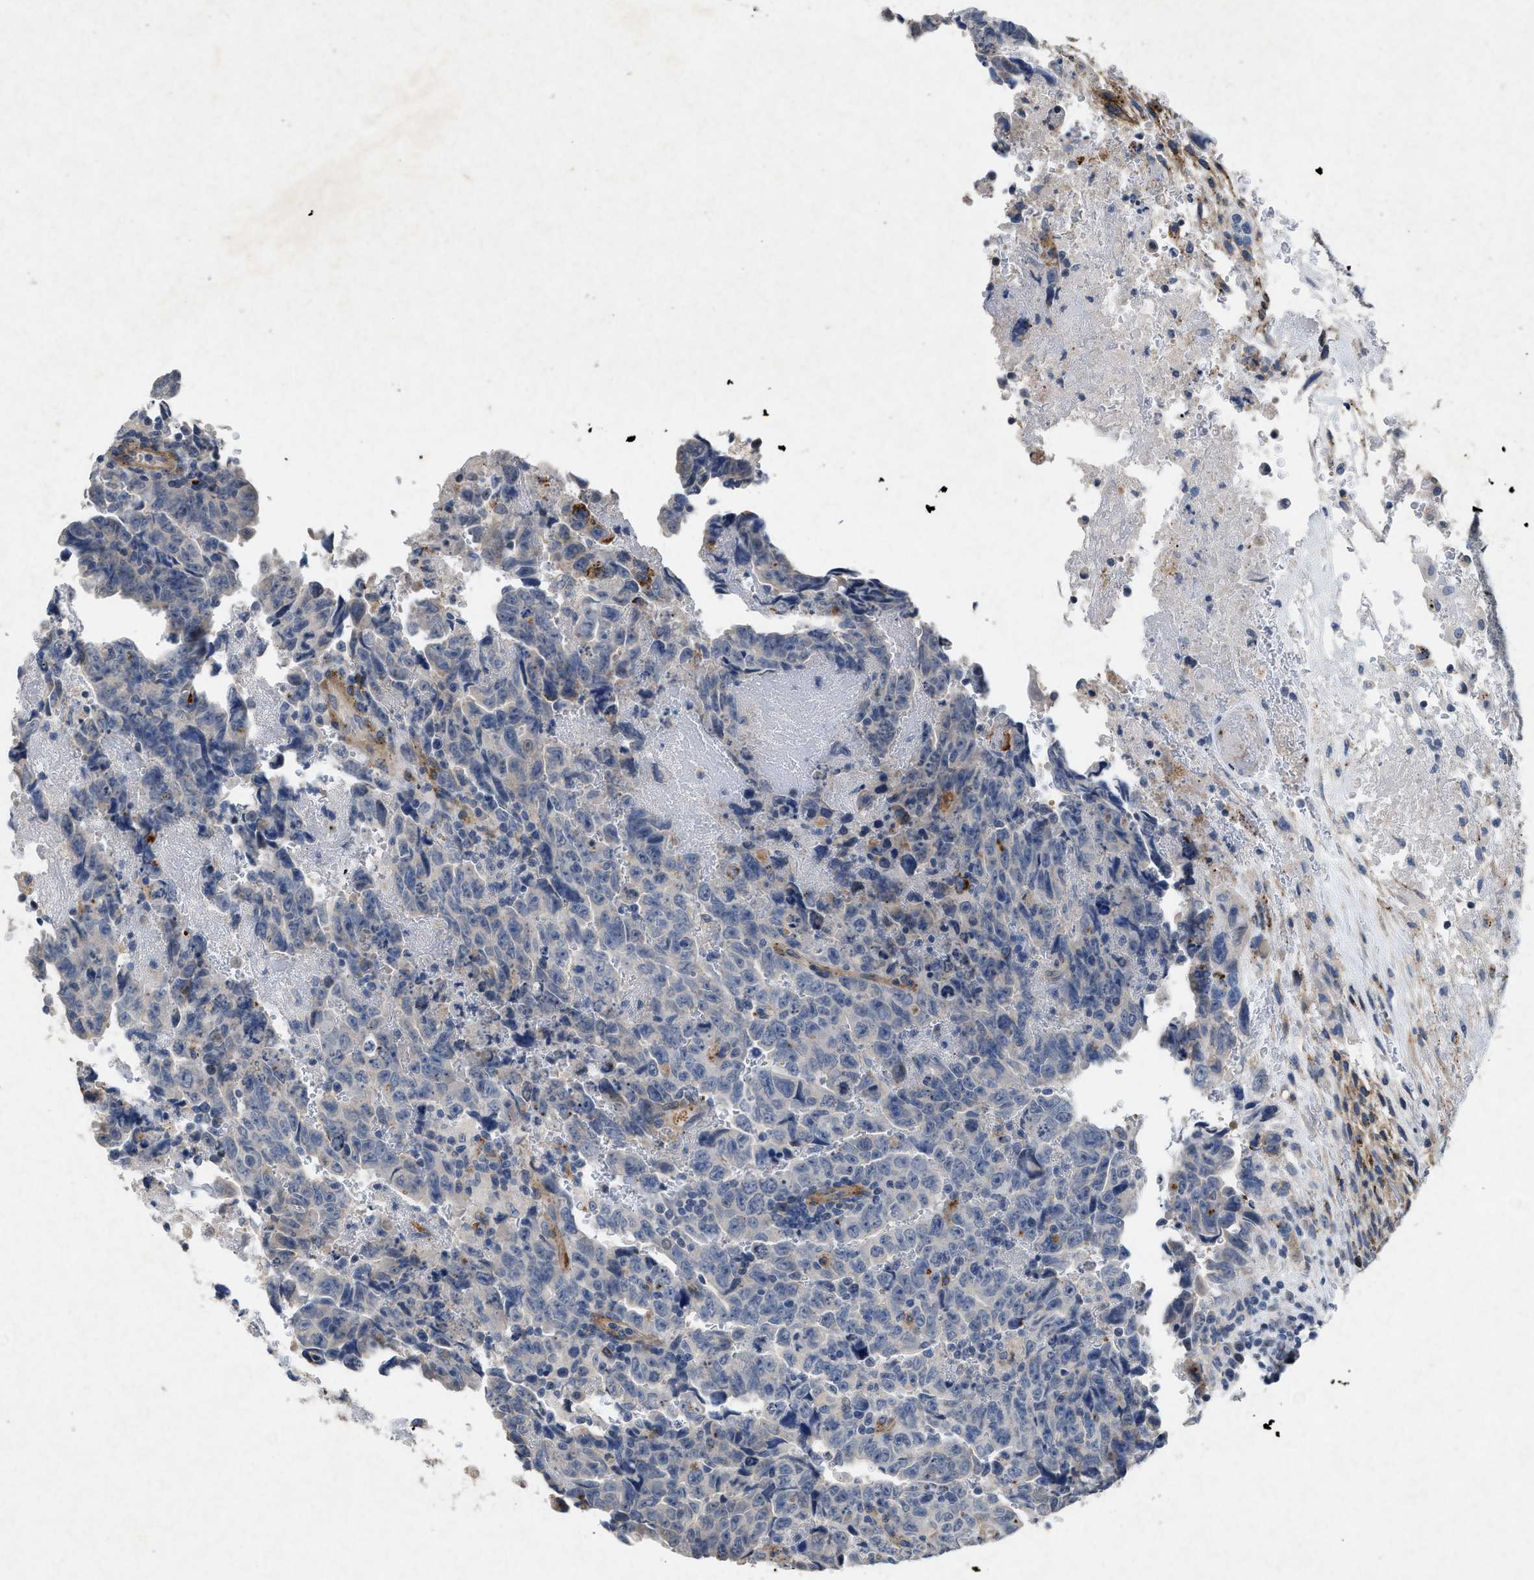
{"staining": {"intensity": "negative", "quantity": "none", "location": "none"}, "tissue": "testis cancer", "cell_type": "Tumor cells", "image_type": "cancer", "snomed": [{"axis": "morphology", "description": "Carcinoma, Embryonal, NOS"}, {"axis": "topography", "description": "Testis"}], "caption": "Tumor cells are negative for brown protein staining in testis cancer.", "gene": "PDGFRA", "patient": {"sex": "male", "age": 28}}